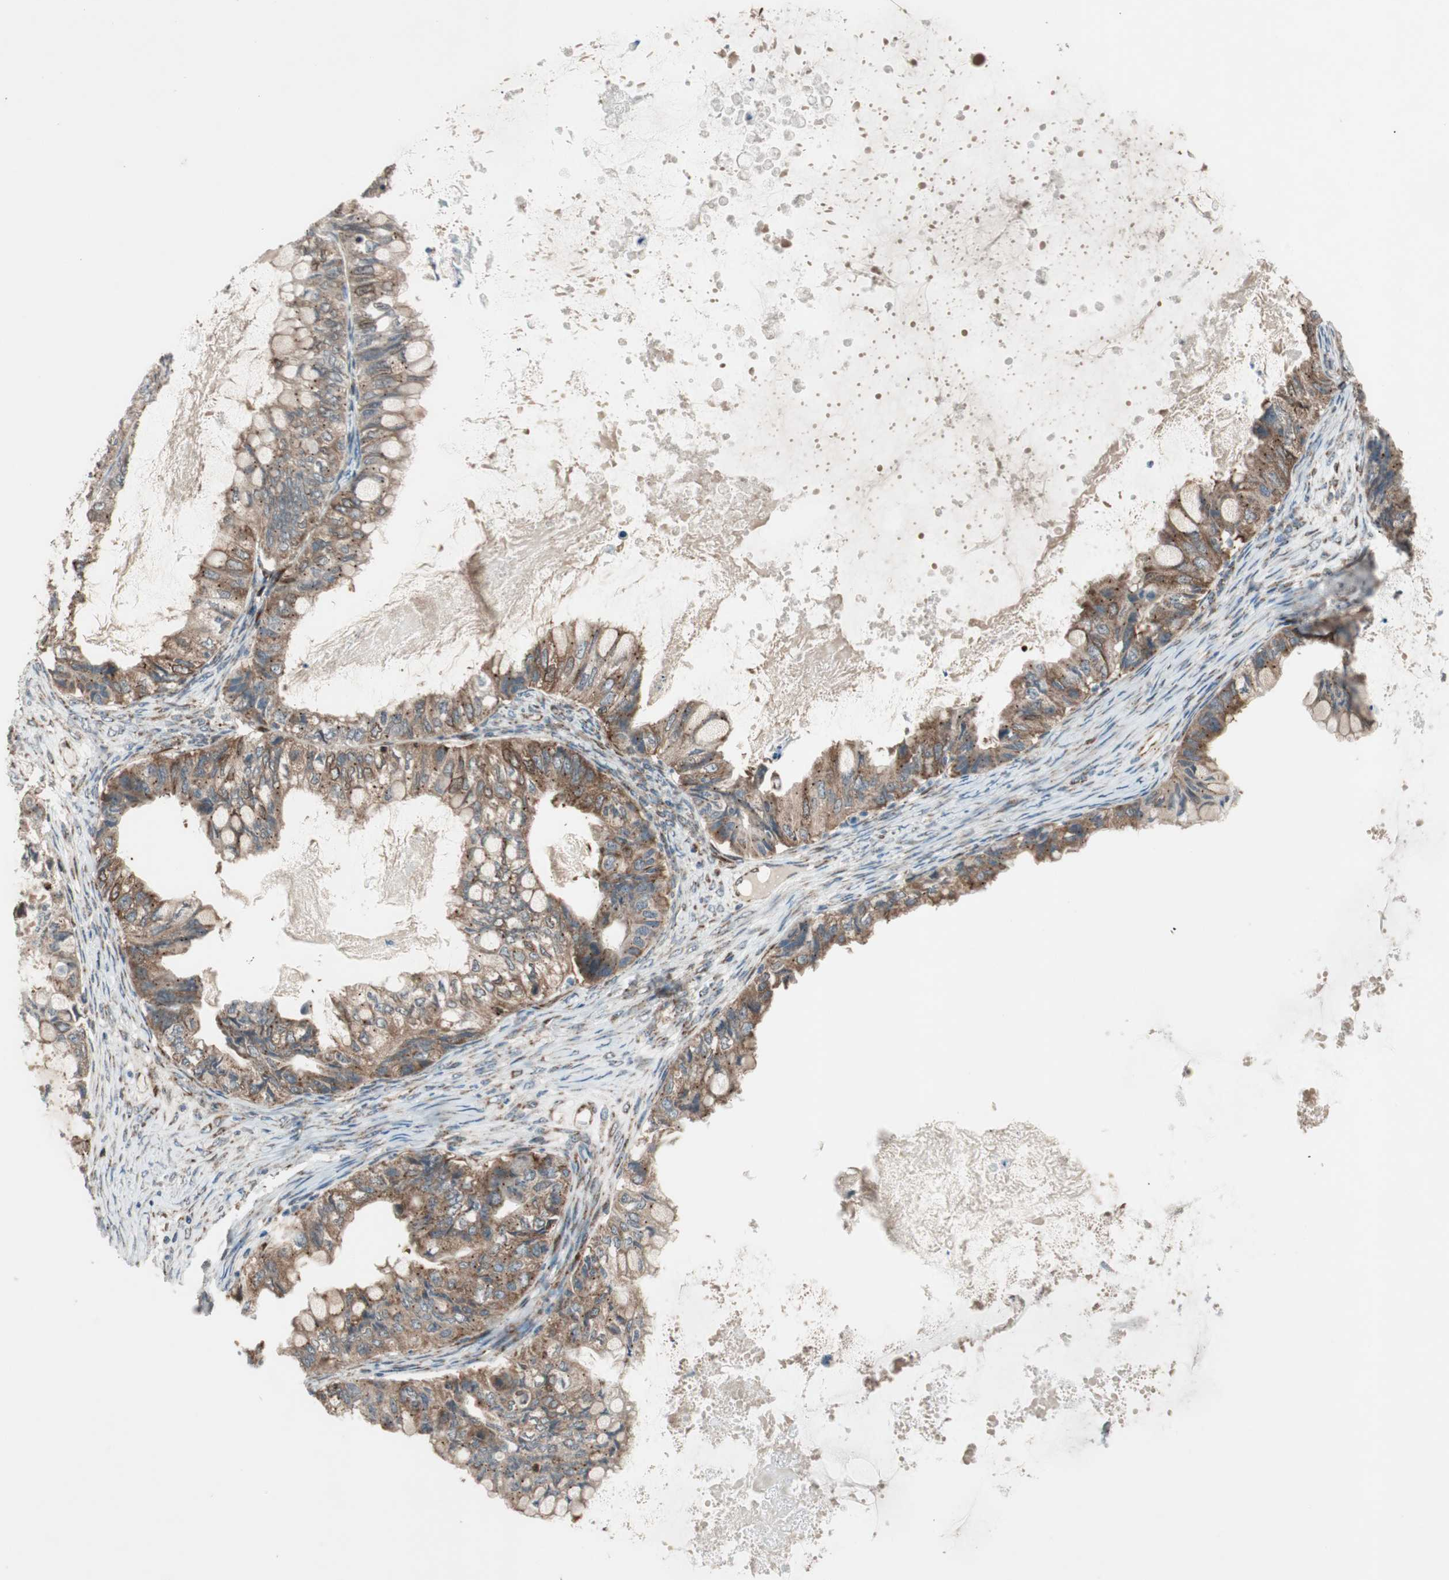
{"staining": {"intensity": "moderate", "quantity": ">75%", "location": "cytoplasmic/membranous"}, "tissue": "ovarian cancer", "cell_type": "Tumor cells", "image_type": "cancer", "snomed": [{"axis": "morphology", "description": "Cystadenocarcinoma, mucinous, NOS"}, {"axis": "topography", "description": "Ovary"}], "caption": "Ovarian cancer (mucinous cystadenocarcinoma) tissue demonstrates moderate cytoplasmic/membranous staining in approximately >75% of tumor cells, visualized by immunohistochemistry.", "gene": "NUP62", "patient": {"sex": "female", "age": 80}}